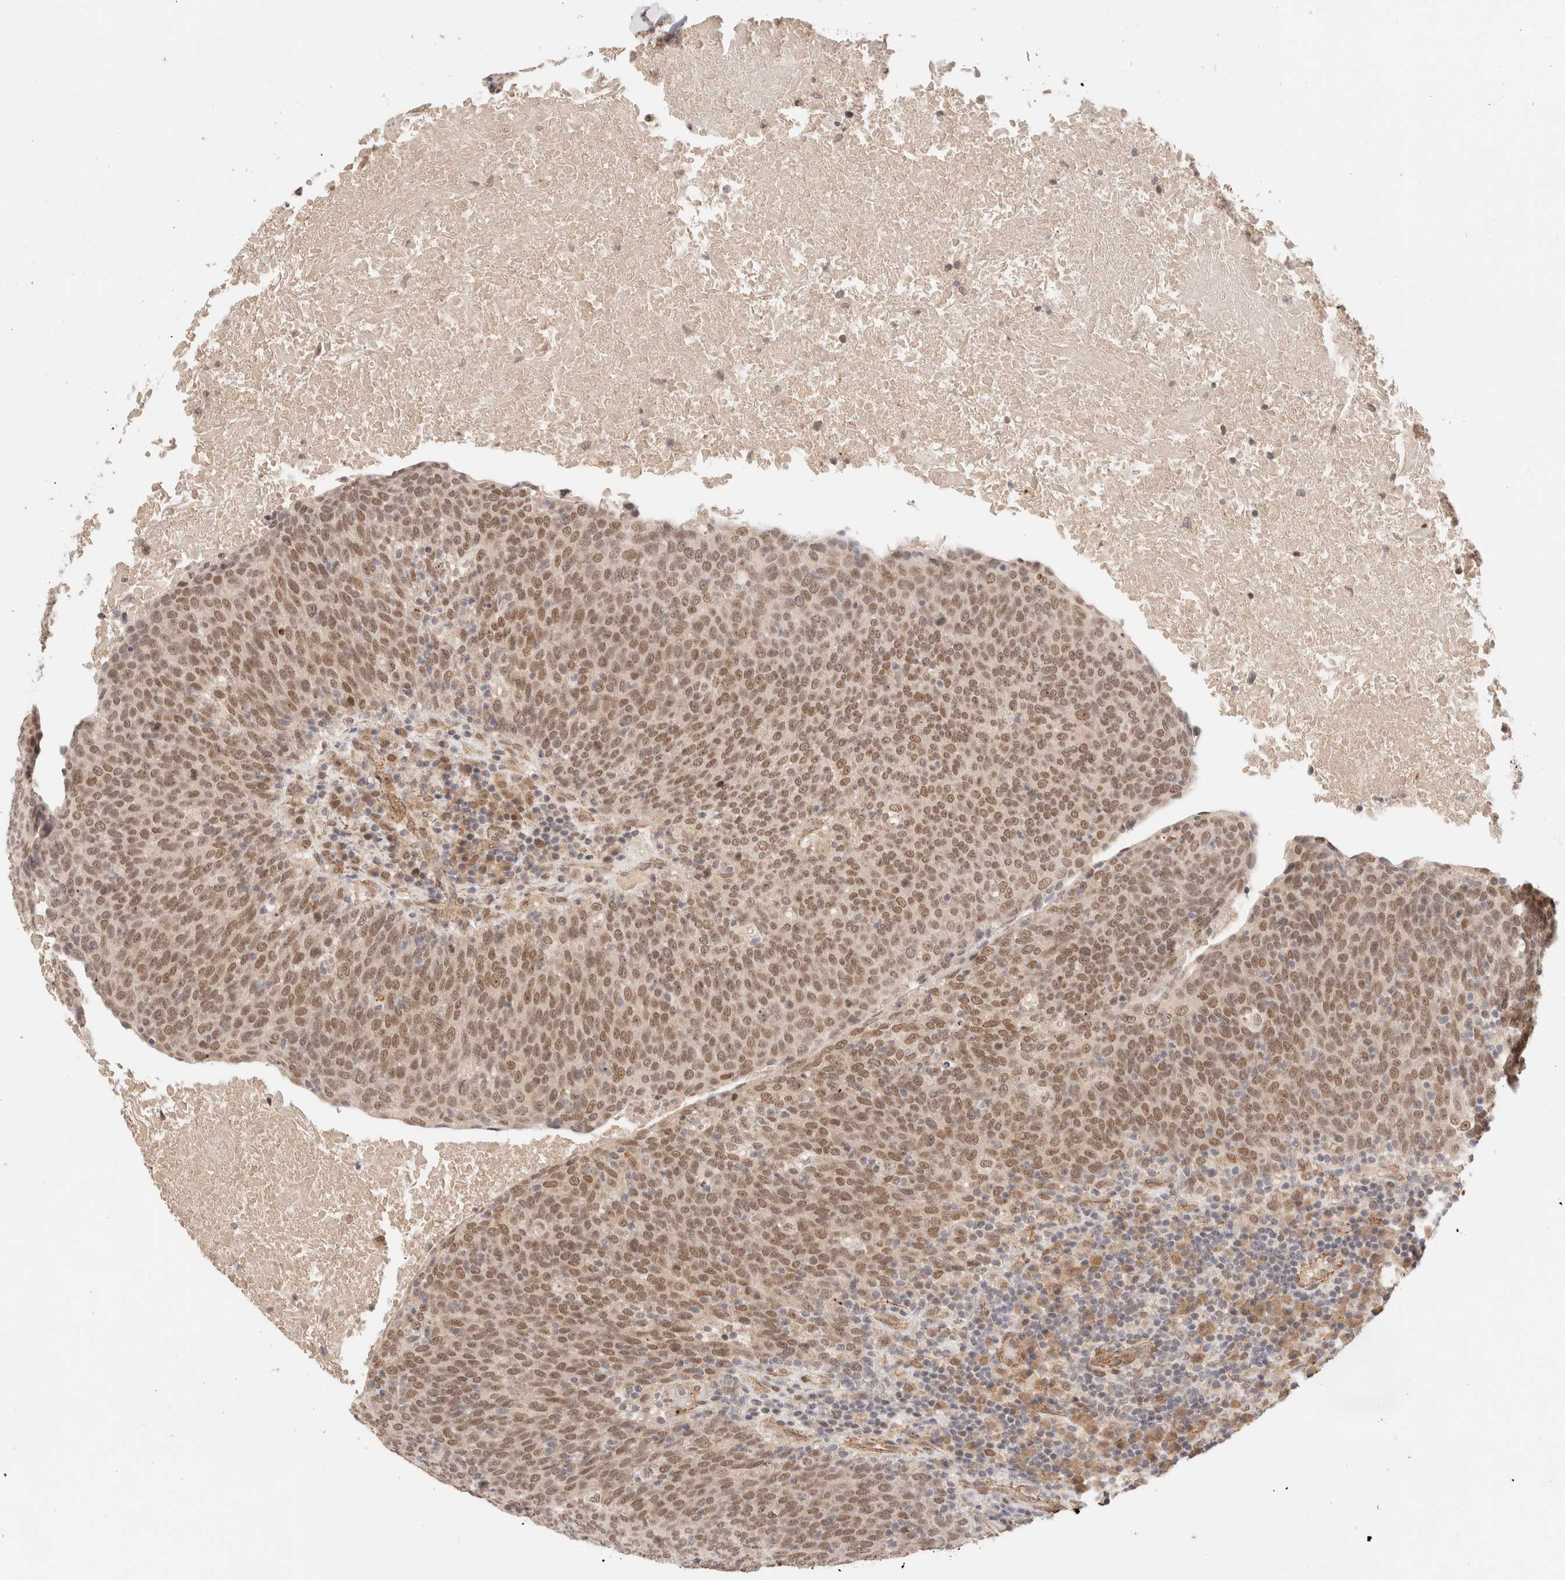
{"staining": {"intensity": "strong", "quantity": ">75%", "location": "nuclear"}, "tissue": "head and neck cancer", "cell_type": "Tumor cells", "image_type": "cancer", "snomed": [{"axis": "morphology", "description": "Squamous cell carcinoma, NOS"}, {"axis": "morphology", "description": "Squamous cell carcinoma, metastatic, NOS"}, {"axis": "topography", "description": "Lymph node"}, {"axis": "topography", "description": "Head-Neck"}], "caption": "Brown immunohistochemical staining in human head and neck cancer (squamous cell carcinoma) displays strong nuclear staining in about >75% of tumor cells.", "gene": "BRPF3", "patient": {"sex": "male", "age": 62}}